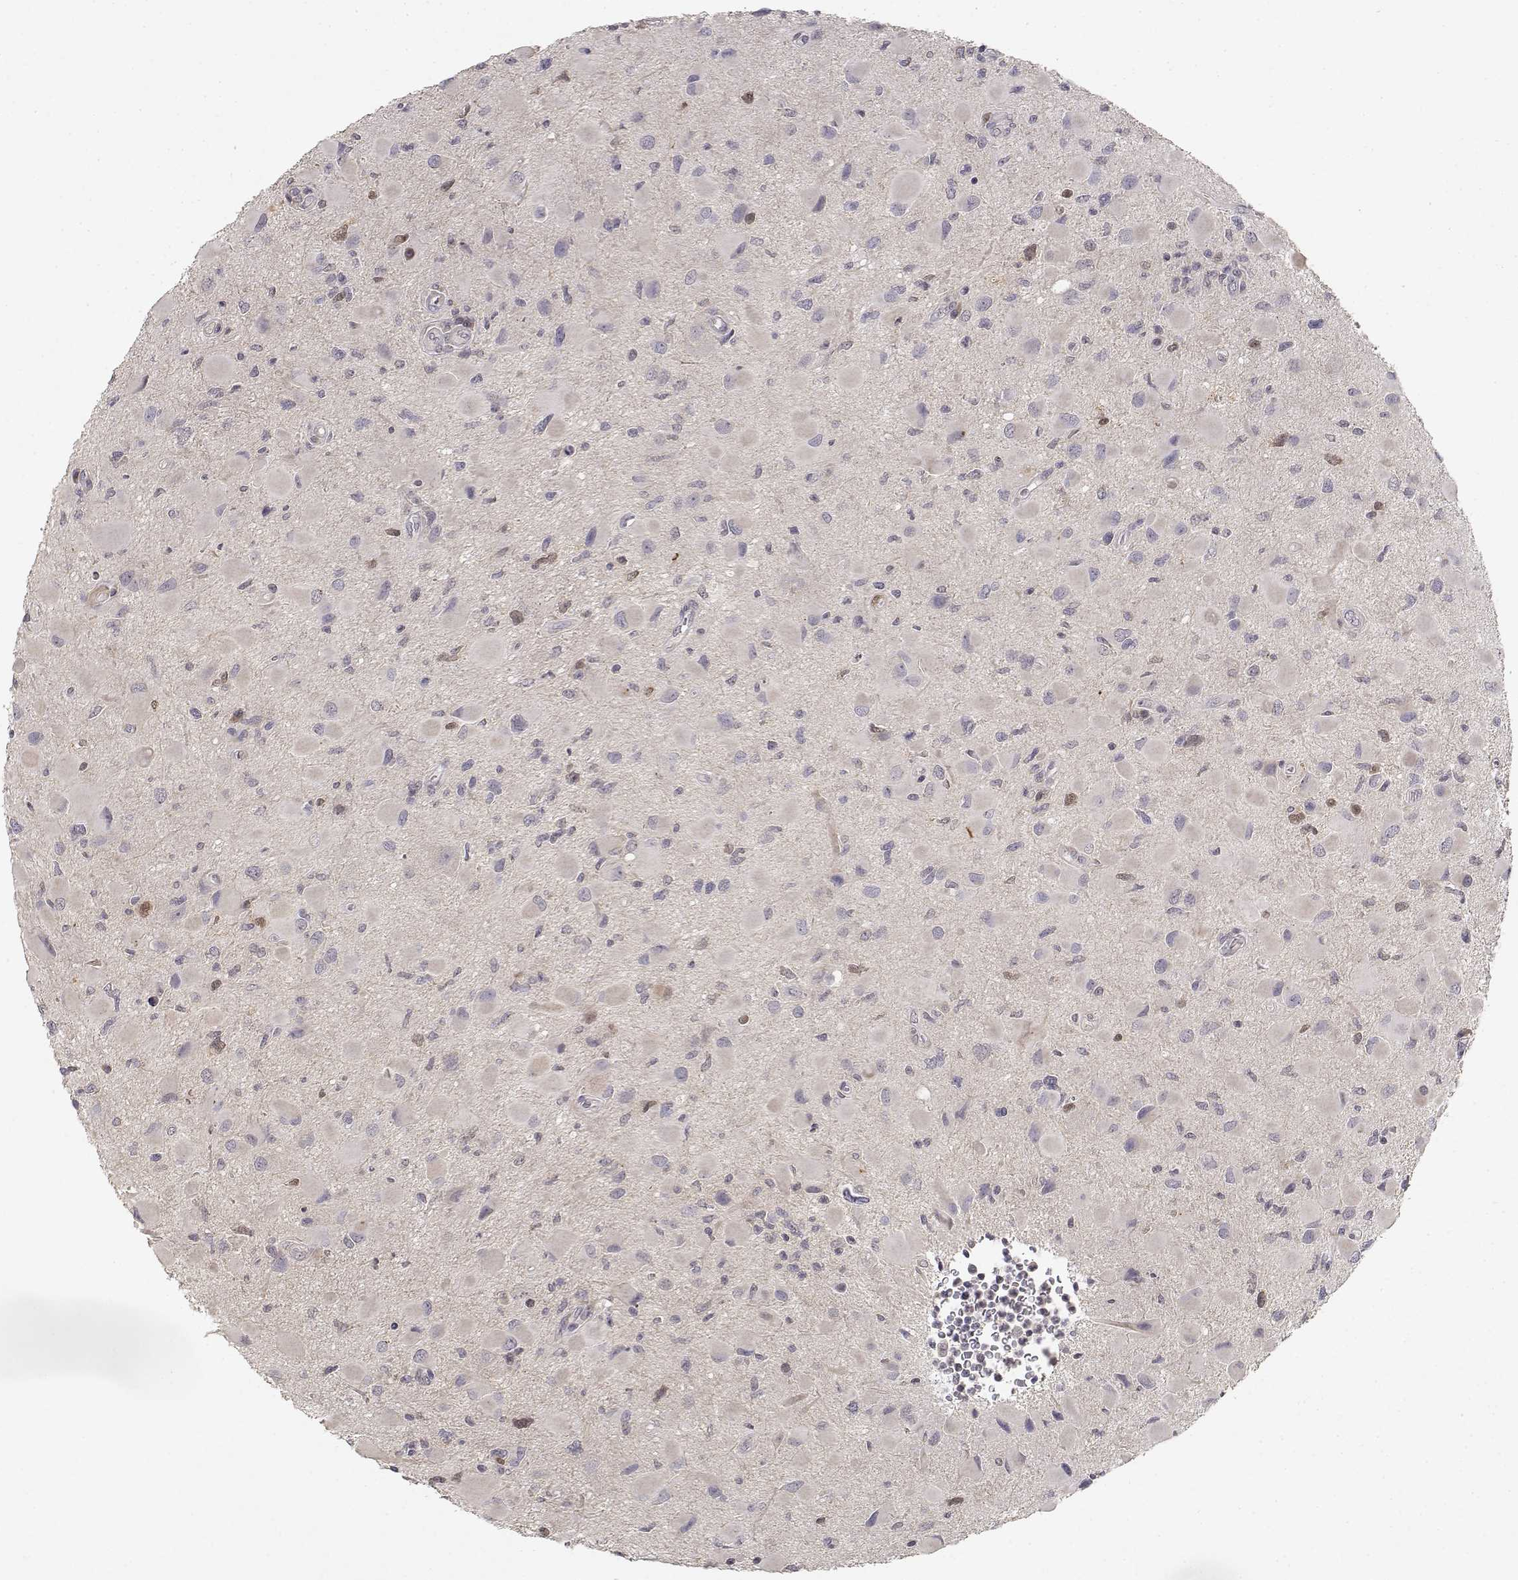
{"staining": {"intensity": "negative", "quantity": "none", "location": "none"}, "tissue": "glioma", "cell_type": "Tumor cells", "image_type": "cancer", "snomed": [{"axis": "morphology", "description": "Glioma, malignant, Low grade"}, {"axis": "topography", "description": "Brain"}], "caption": "Immunohistochemistry photomicrograph of human malignant glioma (low-grade) stained for a protein (brown), which exhibits no positivity in tumor cells.", "gene": "RAD51", "patient": {"sex": "female", "age": 32}}